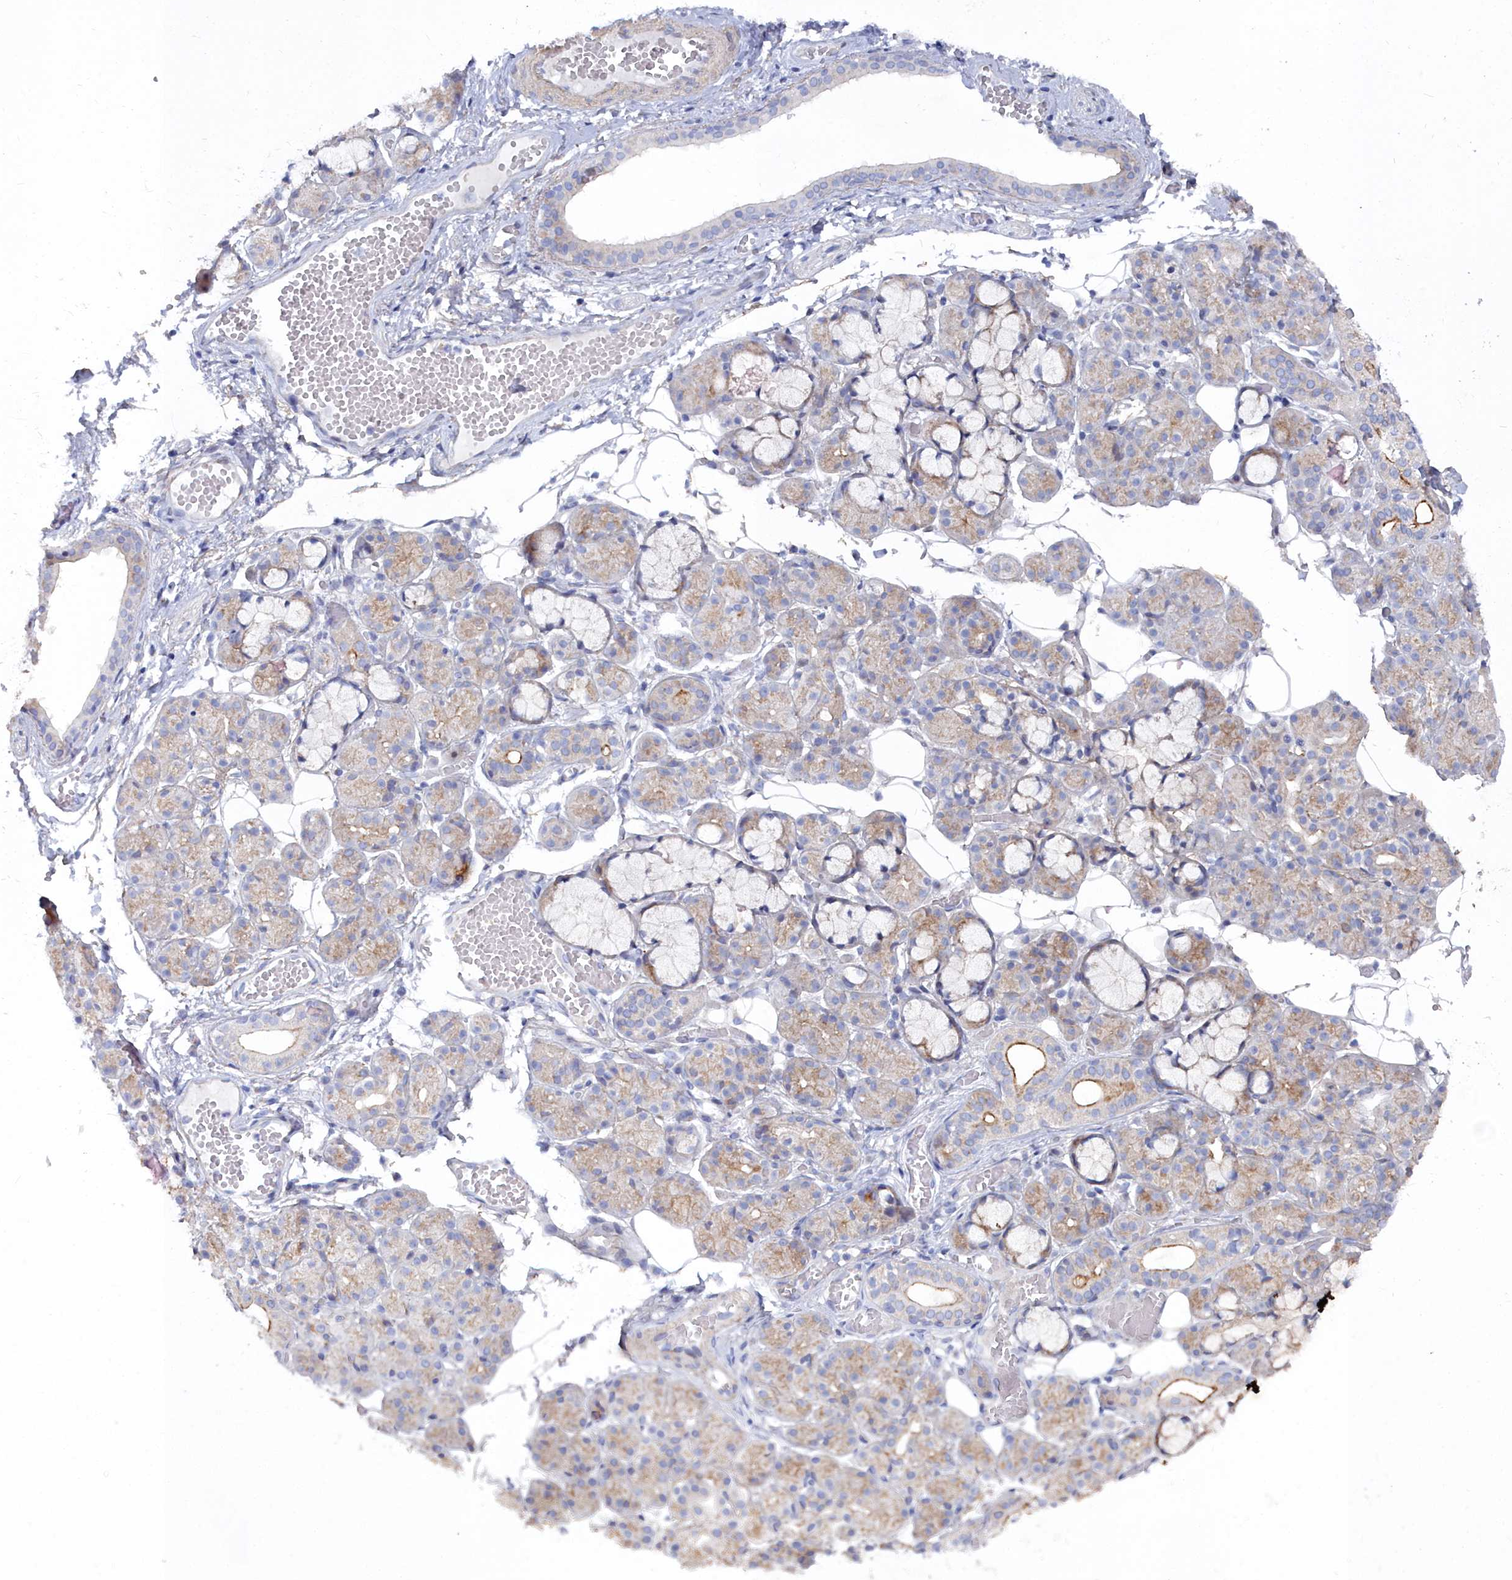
{"staining": {"intensity": "moderate", "quantity": "<25%", "location": "cytoplasmic/membranous"}, "tissue": "salivary gland", "cell_type": "Glandular cells", "image_type": "normal", "snomed": [{"axis": "morphology", "description": "Normal tissue, NOS"}, {"axis": "topography", "description": "Salivary gland"}], "caption": "Protein expression analysis of unremarkable salivary gland displays moderate cytoplasmic/membranous positivity in approximately <25% of glandular cells. The staining was performed using DAB, with brown indicating positive protein expression. Nuclei are stained blue with hematoxylin.", "gene": "SHISAL2A", "patient": {"sex": "male", "age": 63}}